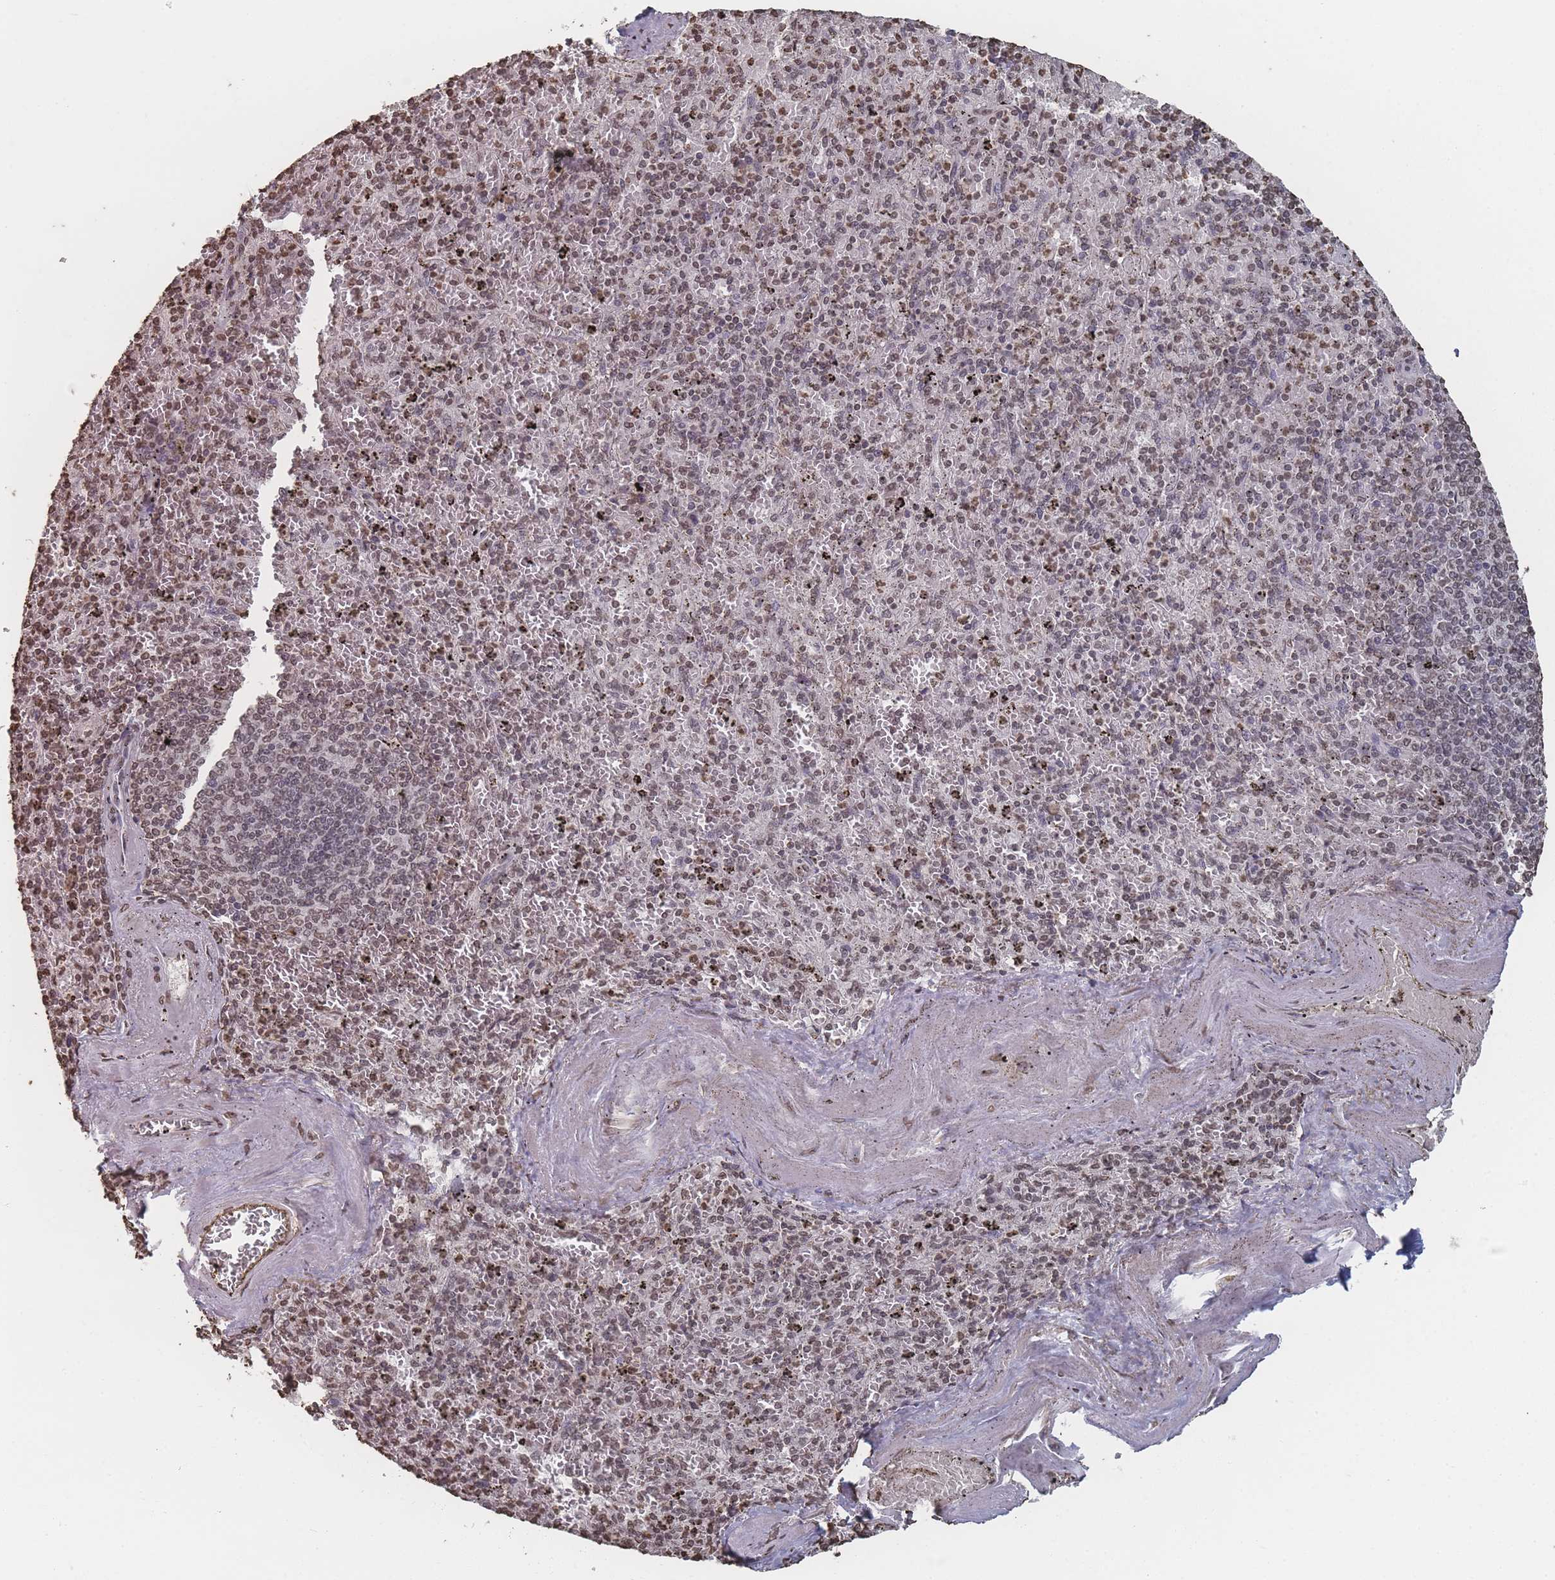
{"staining": {"intensity": "moderate", "quantity": "25%-75%", "location": "nuclear"}, "tissue": "spleen", "cell_type": "Cells in red pulp", "image_type": "normal", "snomed": [{"axis": "morphology", "description": "Normal tissue, NOS"}, {"axis": "topography", "description": "Spleen"}], "caption": "Immunohistochemistry staining of unremarkable spleen, which reveals medium levels of moderate nuclear positivity in about 25%-75% of cells in red pulp indicating moderate nuclear protein positivity. The staining was performed using DAB (brown) for protein detection and nuclei were counterstained in hematoxylin (blue).", "gene": "PLEKHG5", "patient": {"sex": "male", "age": 82}}